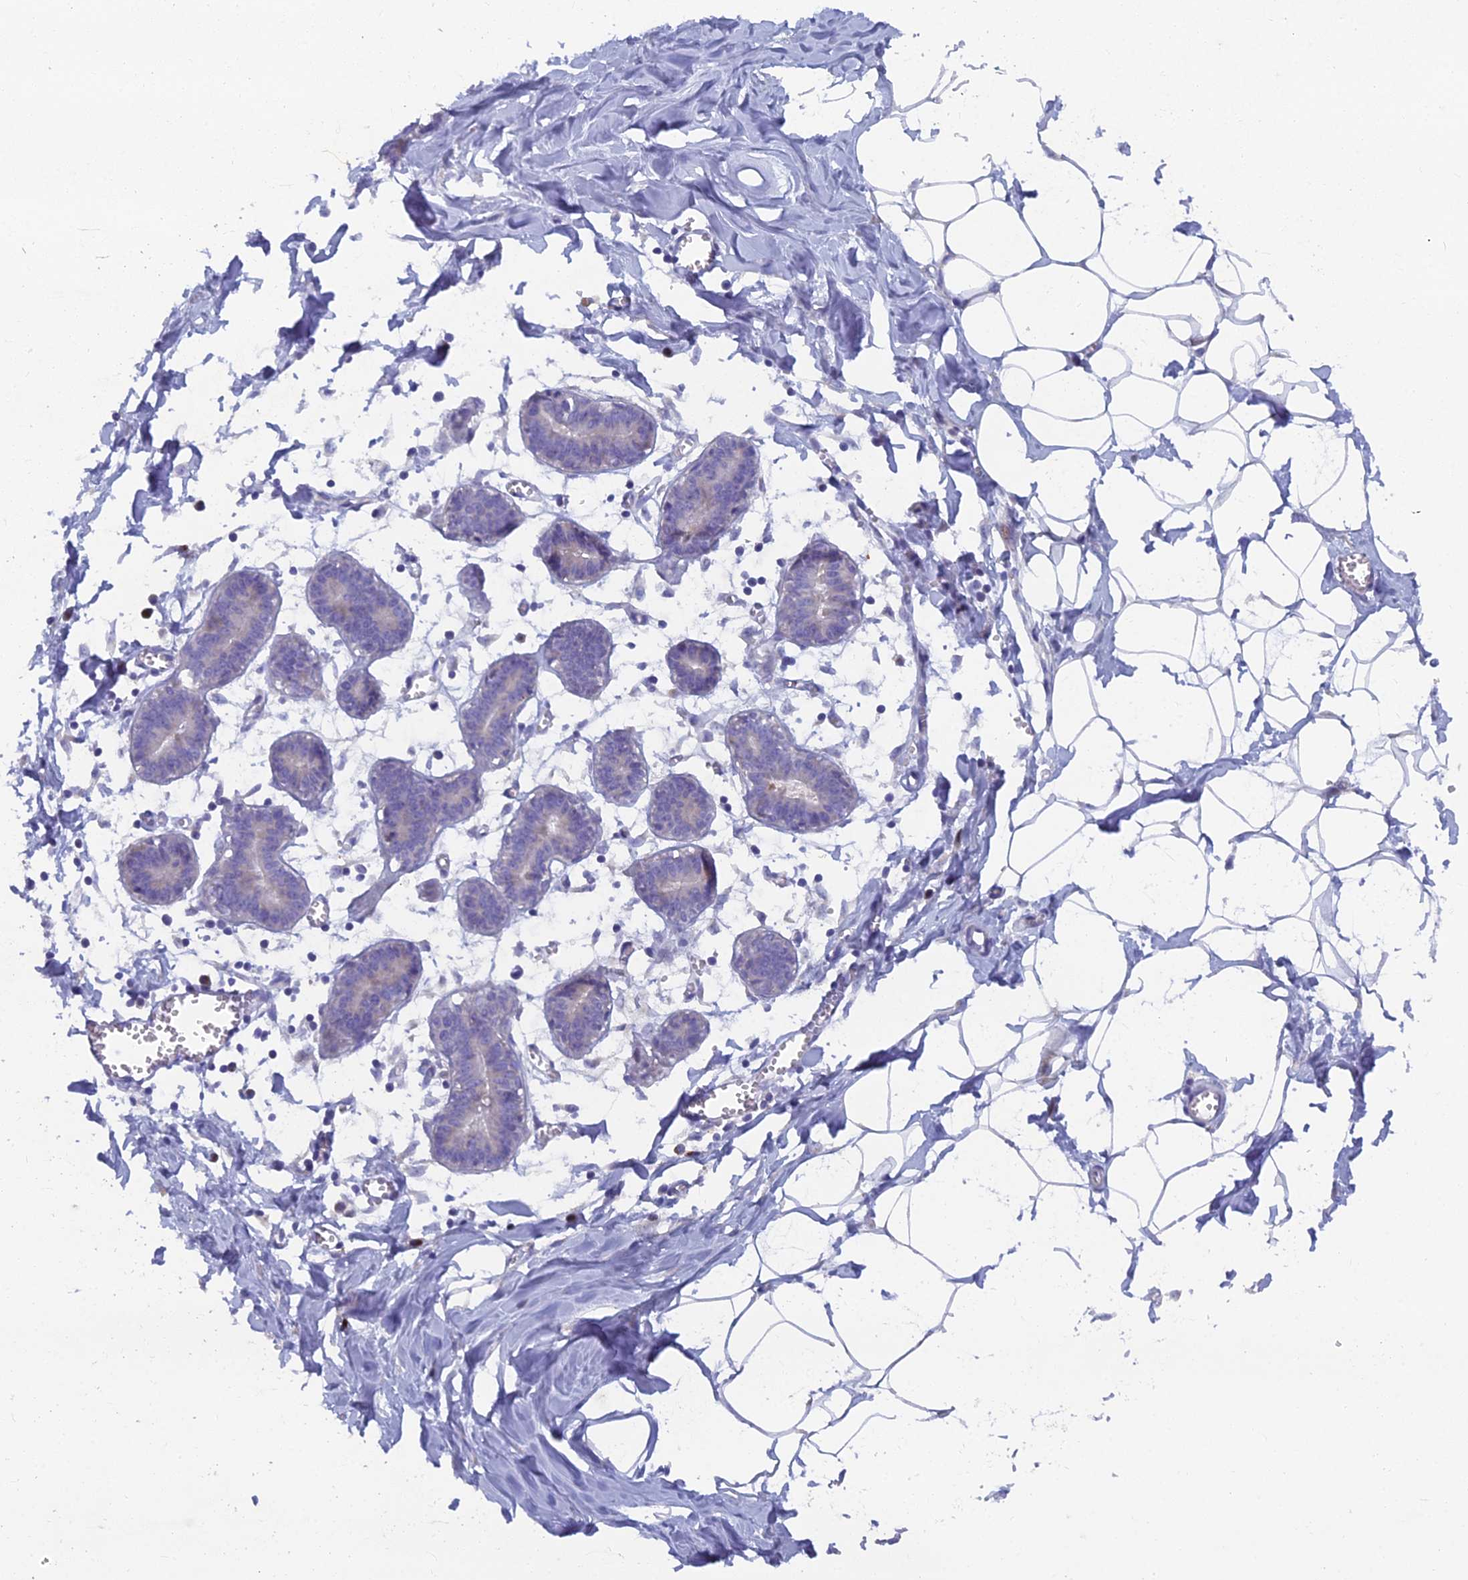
{"staining": {"intensity": "negative", "quantity": "none", "location": "none"}, "tissue": "breast", "cell_type": "Adipocytes", "image_type": "normal", "snomed": [{"axis": "morphology", "description": "Normal tissue, NOS"}, {"axis": "topography", "description": "Breast"}], "caption": "This is a histopathology image of immunohistochemistry (IHC) staining of benign breast, which shows no expression in adipocytes. (Stains: DAB immunohistochemistry (IHC) with hematoxylin counter stain, Microscopy: brightfield microscopy at high magnification).", "gene": "B9D2", "patient": {"sex": "female", "age": 27}}